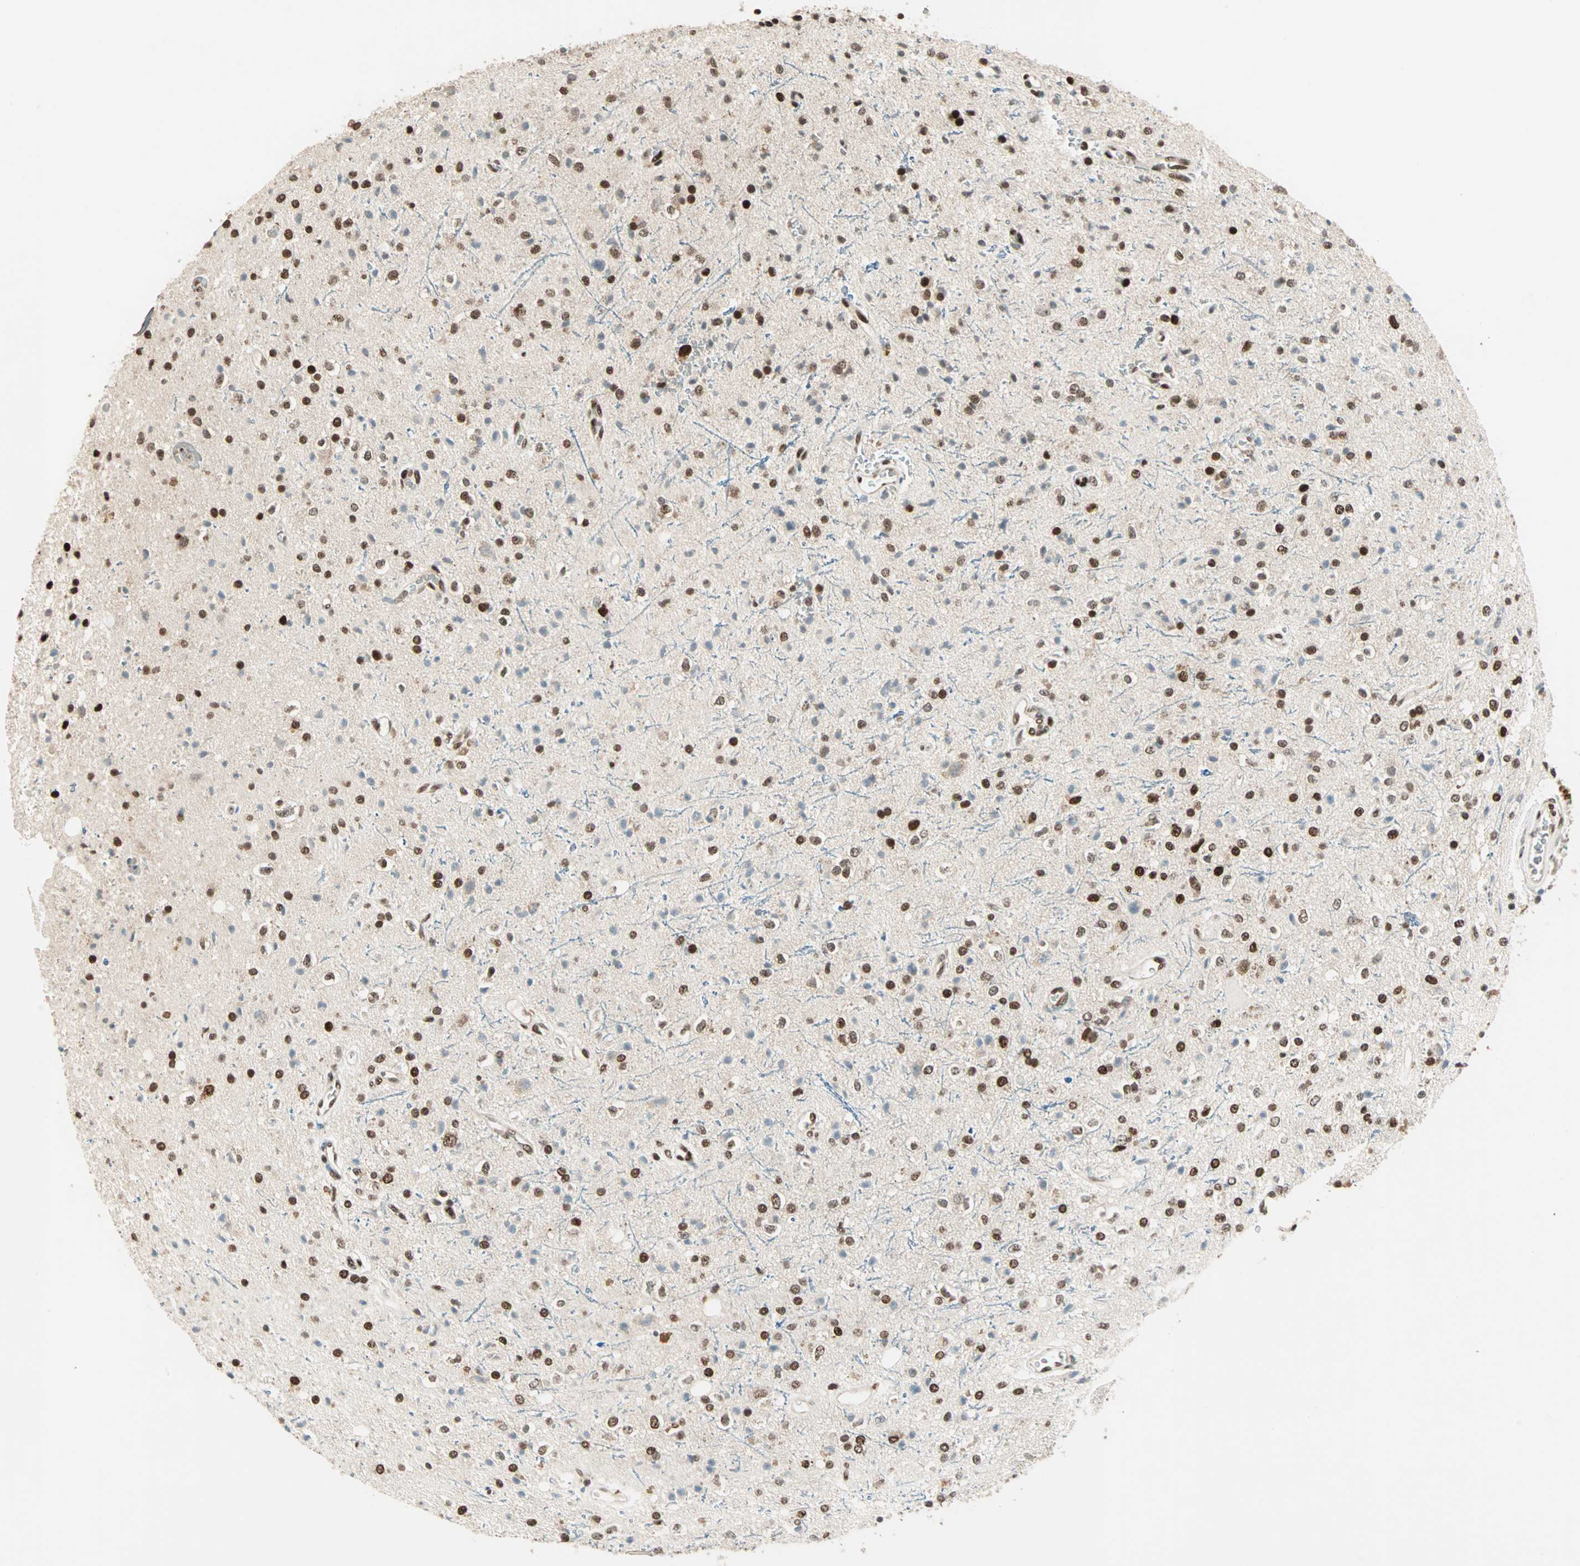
{"staining": {"intensity": "strong", "quantity": ">75%", "location": "nuclear"}, "tissue": "glioma", "cell_type": "Tumor cells", "image_type": "cancer", "snomed": [{"axis": "morphology", "description": "Glioma, malignant, High grade"}, {"axis": "topography", "description": "Brain"}], "caption": "Malignant glioma (high-grade) stained with a brown dye shows strong nuclear positive staining in about >75% of tumor cells.", "gene": "MDC1", "patient": {"sex": "male", "age": 47}}